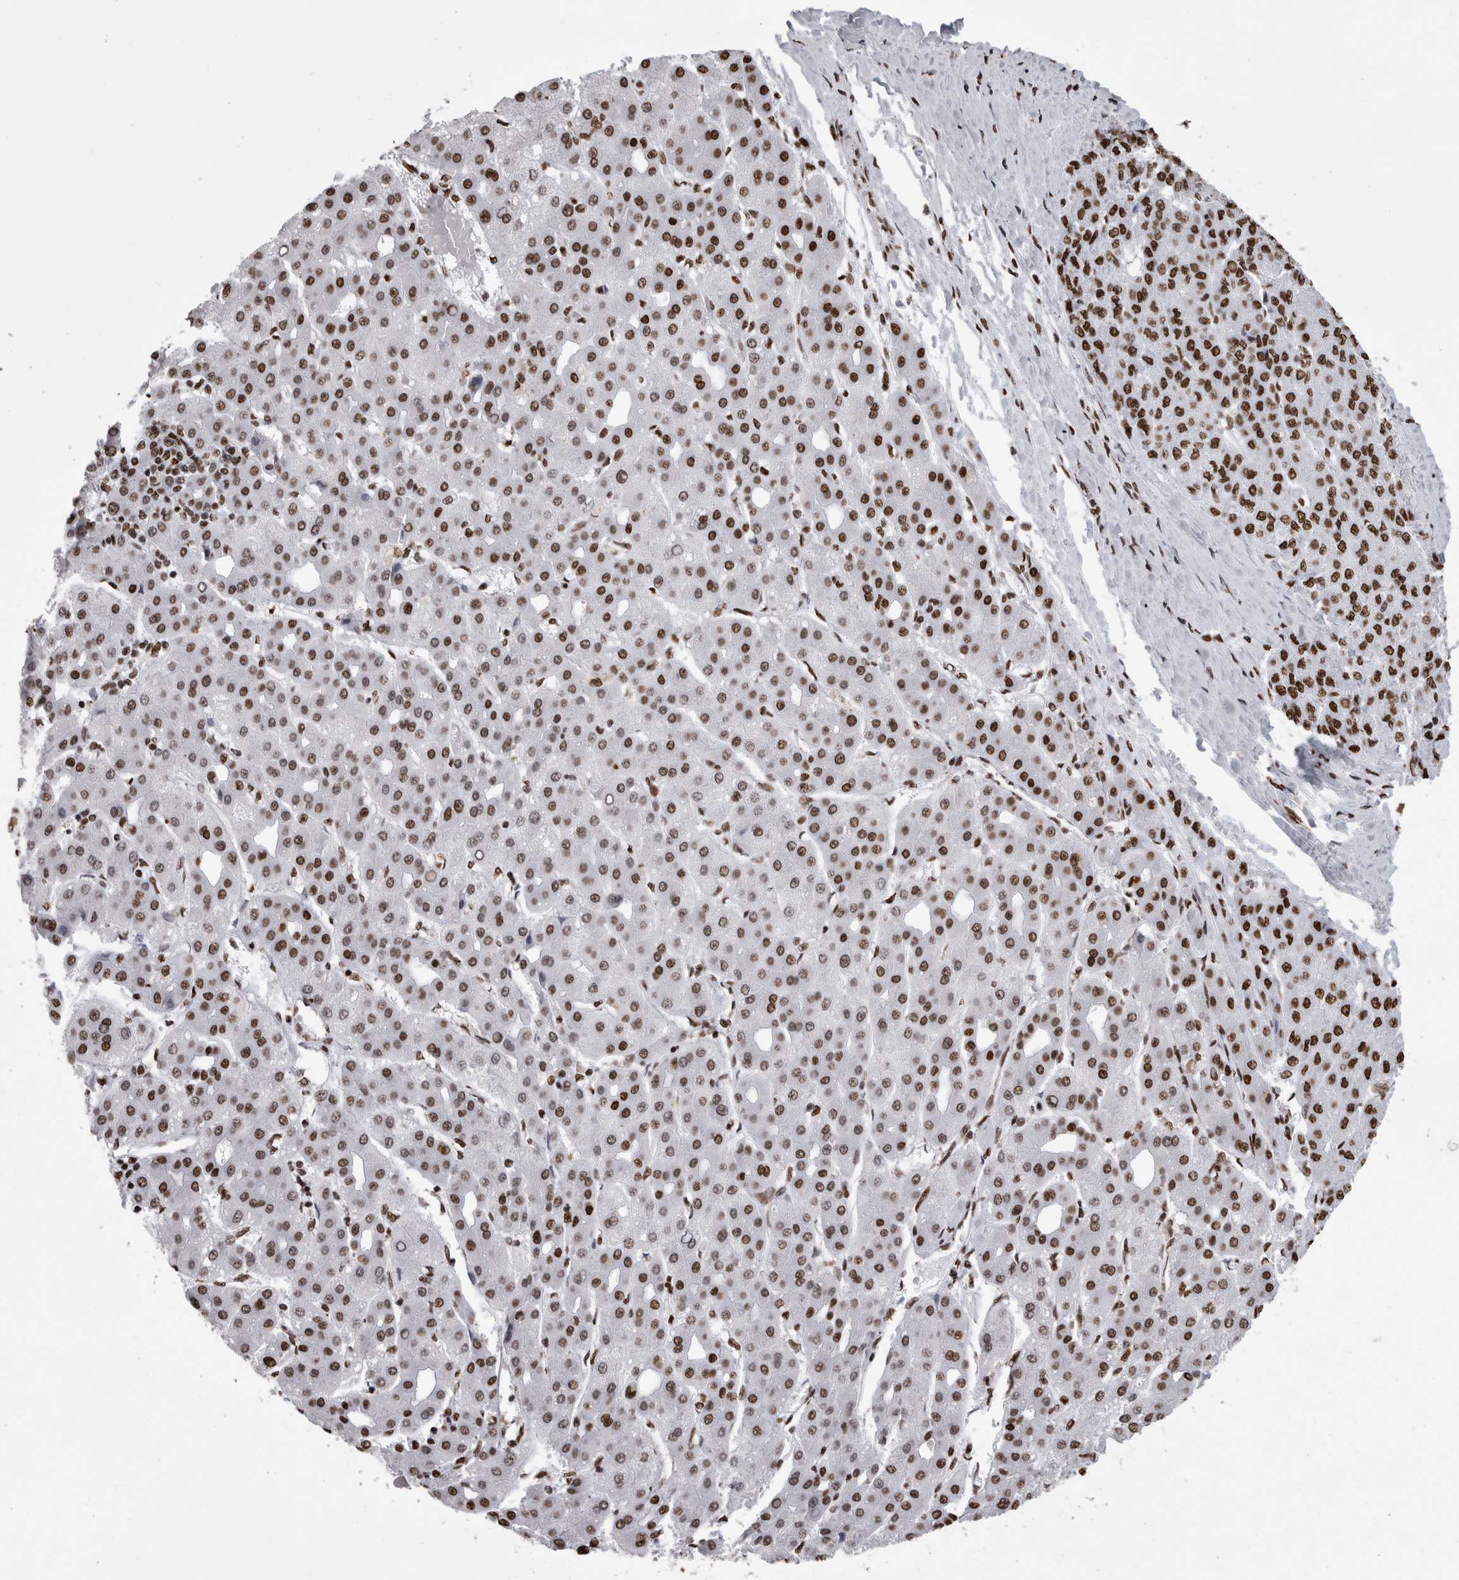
{"staining": {"intensity": "strong", "quantity": ">75%", "location": "nuclear"}, "tissue": "liver cancer", "cell_type": "Tumor cells", "image_type": "cancer", "snomed": [{"axis": "morphology", "description": "Carcinoma, Hepatocellular, NOS"}, {"axis": "topography", "description": "Liver"}], "caption": "Immunohistochemistry (IHC) of human hepatocellular carcinoma (liver) exhibits high levels of strong nuclear expression in approximately >75% of tumor cells.", "gene": "HNRNPM", "patient": {"sex": "male", "age": 65}}